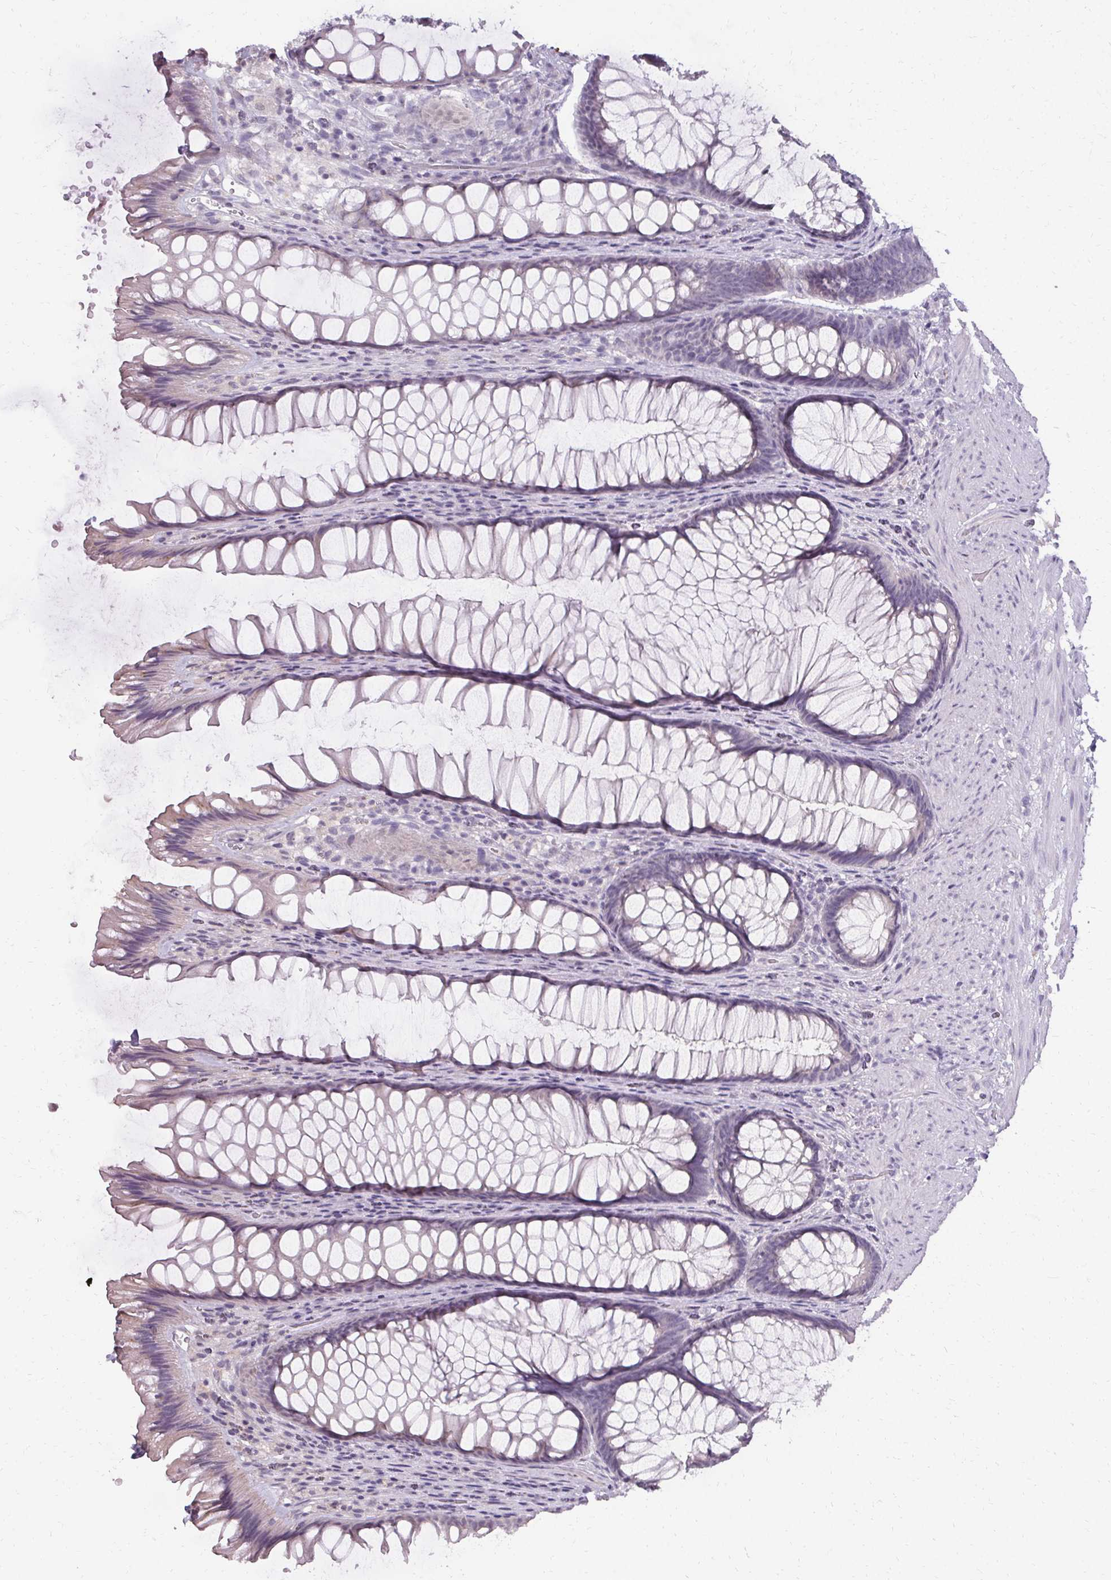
{"staining": {"intensity": "negative", "quantity": "none", "location": "none"}, "tissue": "rectum", "cell_type": "Glandular cells", "image_type": "normal", "snomed": [{"axis": "morphology", "description": "Normal tissue, NOS"}, {"axis": "topography", "description": "Rectum"}], "caption": "A high-resolution photomicrograph shows immunohistochemistry (IHC) staining of unremarkable rectum, which demonstrates no significant positivity in glandular cells.", "gene": "PMEL", "patient": {"sex": "male", "age": 53}}